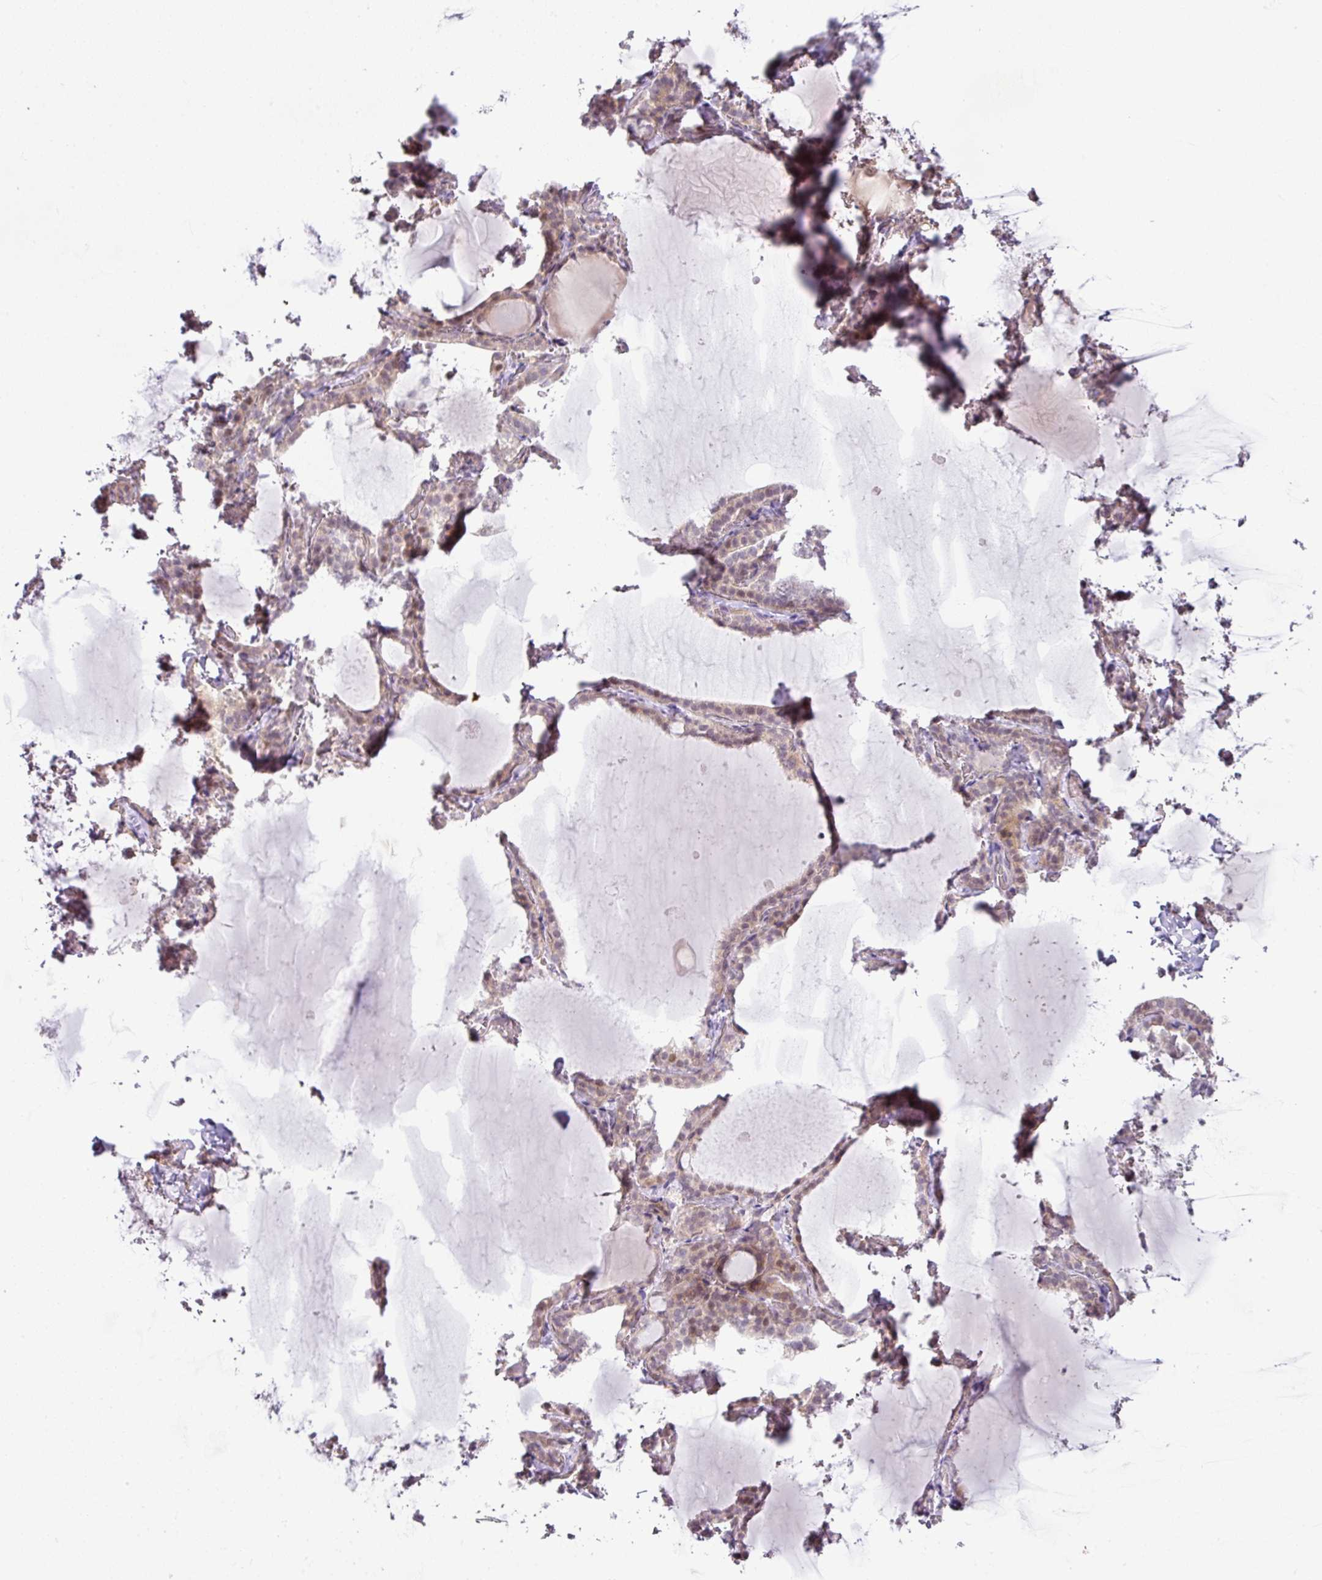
{"staining": {"intensity": "weak", "quantity": ">75%", "location": "cytoplasmic/membranous,nuclear"}, "tissue": "thyroid gland", "cell_type": "Glandular cells", "image_type": "normal", "snomed": [{"axis": "morphology", "description": "Normal tissue, NOS"}, {"axis": "topography", "description": "Thyroid gland"}], "caption": "A high-resolution photomicrograph shows immunohistochemistry staining of benign thyroid gland, which shows weak cytoplasmic/membranous,nuclear expression in about >75% of glandular cells.", "gene": "PARP2", "patient": {"sex": "female", "age": 22}}